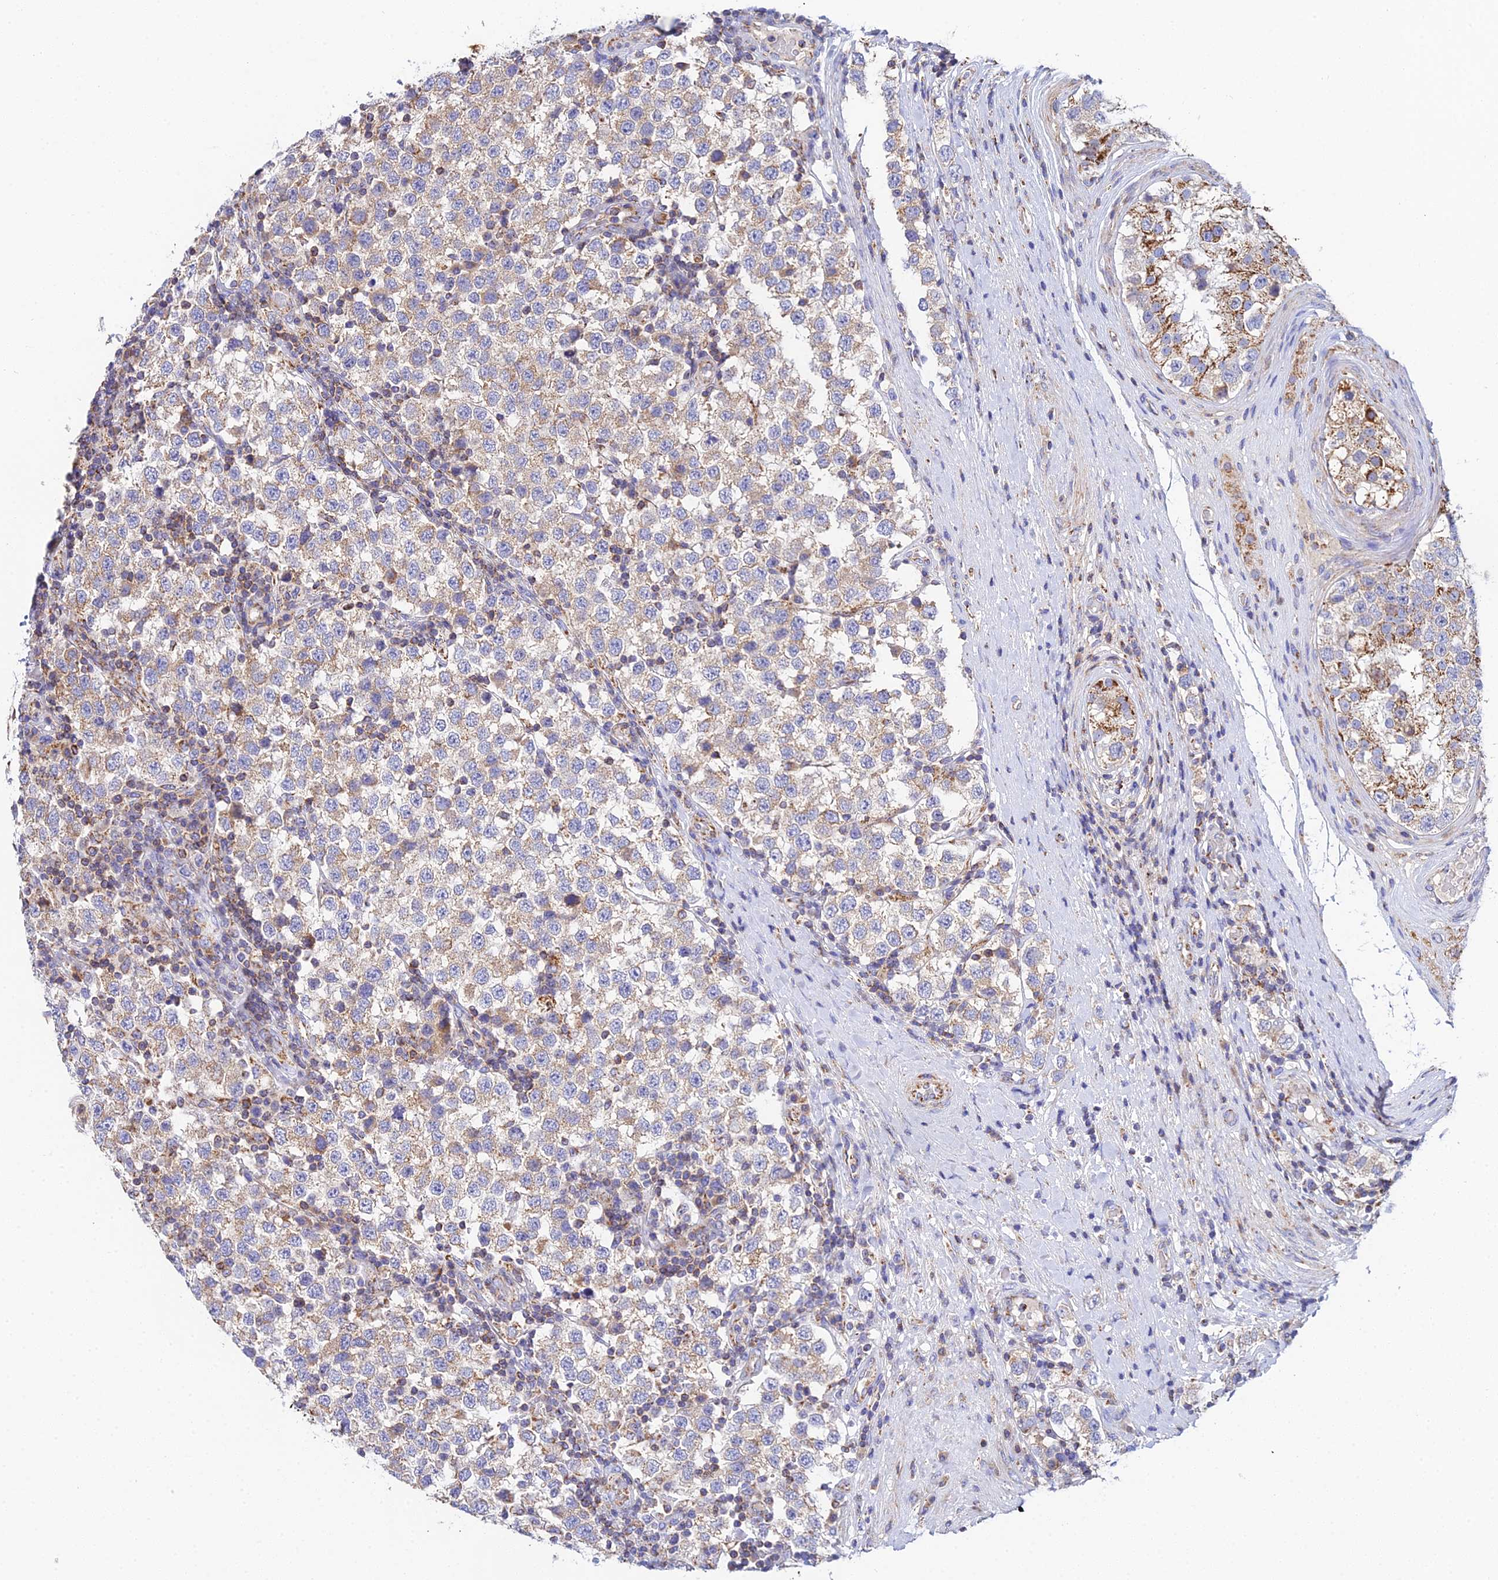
{"staining": {"intensity": "weak", "quantity": ">75%", "location": "cytoplasmic/membranous"}, "tissue": "testis cancer", "cell_type": "Tumor cells", "image_type": "cancer", "snomed": [{"axis": "morphology", "description": "Seminoma, NOS"}, {"axis": "topography", "description": "Testis"}], "caption": "A brown stain highlights weak cytoplasmic/membranous expression of a protein in seminoma (testis) tumor cells.", "gene": "NIPSNAP3A", "patient": {"sex": "male", "age": 34}}